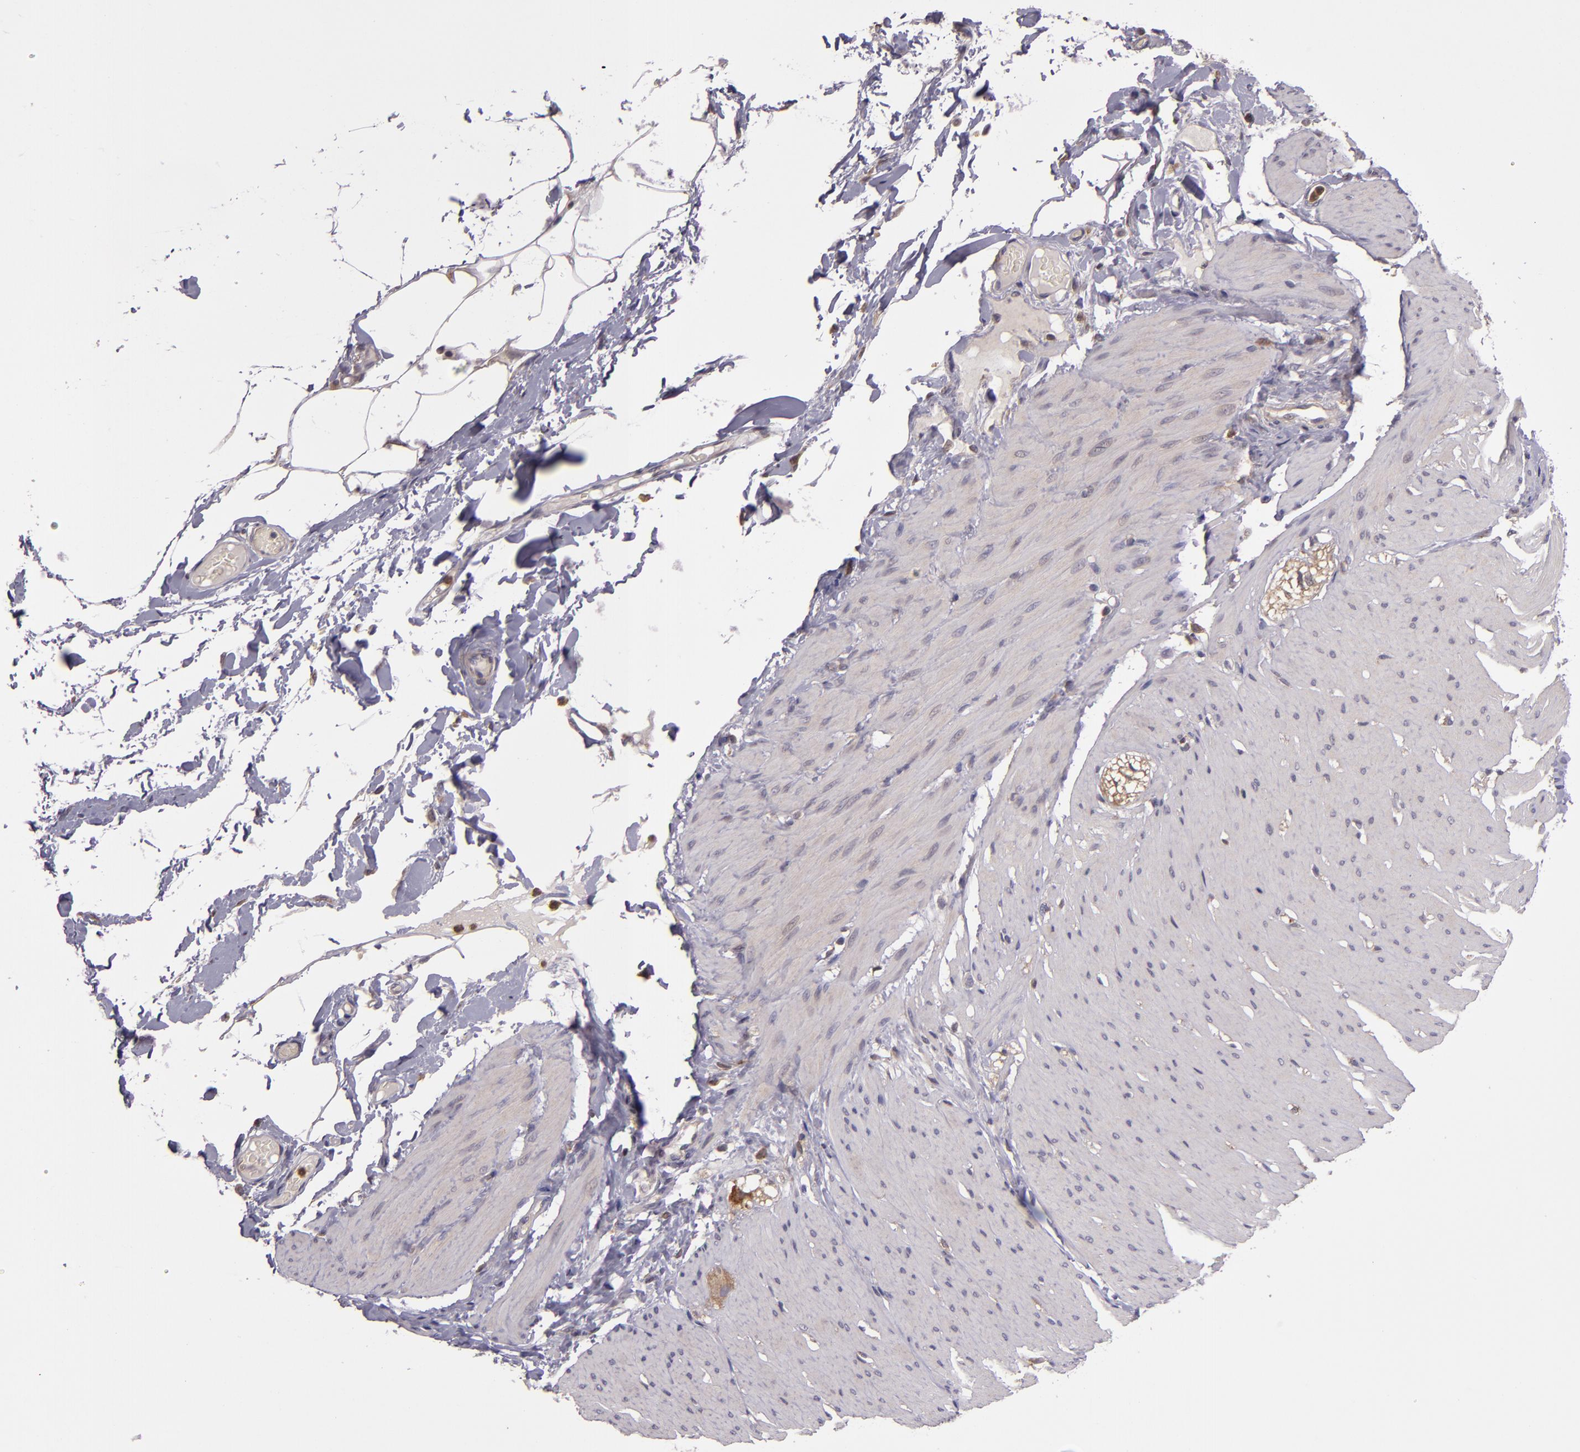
{"staining": {"intensity": "weak", "quantity": "<25%", "location": "cytoplasmic/membranous"}, "tissue": "smooth muscle", "cell_type": "Smooth muscle cells", "image_type": "normal", "snomed": [{"axis": "morphology", "description": "Normal tissue, NOS"}, {"axis": "topography", "description": "Smooth muscle"}, {"axis": "topography", "description": "Colon"}], "caption": "Smooth muscle was stained to show a protein in brown. There is no significant positivity in smooth muscle cells. The staining is performed using DAB brown chromogen with nuclei counter-stained in using hematoxylin.", "gene": "FHIT", "patient": {"sex": "male", "age": 67}}